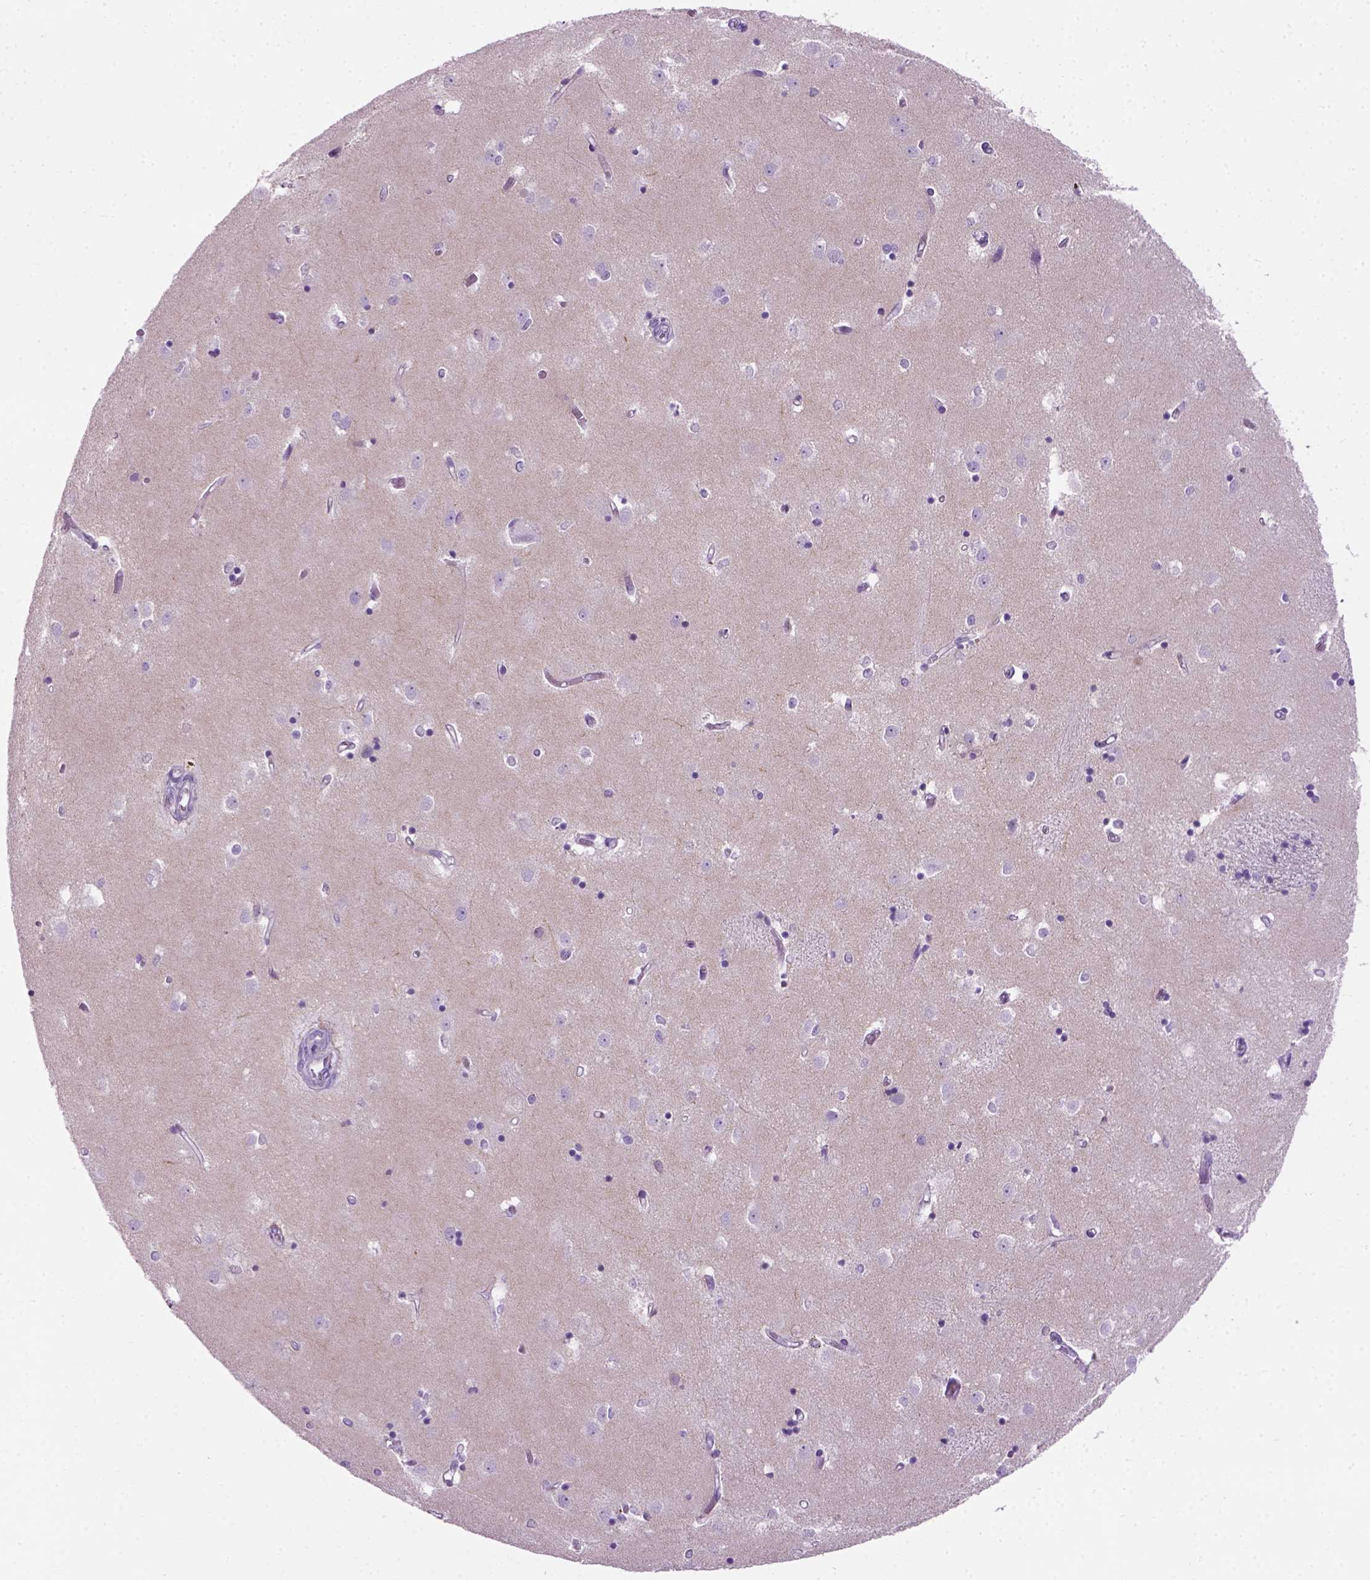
{"staining": {"intensity": "negative", "quantity": "none", "location": "none"}, "tissue": "caudate", "cell_type": "Glial cells", "image_type": "normal", "snomed": [{"axis": "morphology", "description": "Normal tissue, NOS"}, {"axis": "topography", "description": "Lateral ventricle wall"}], "caption": "This is an IHC histopathology image of benign caudate. There is no staining in glial cells.", "gene": "GABRB2", "patient": {"sex": "male", "age": 54}}